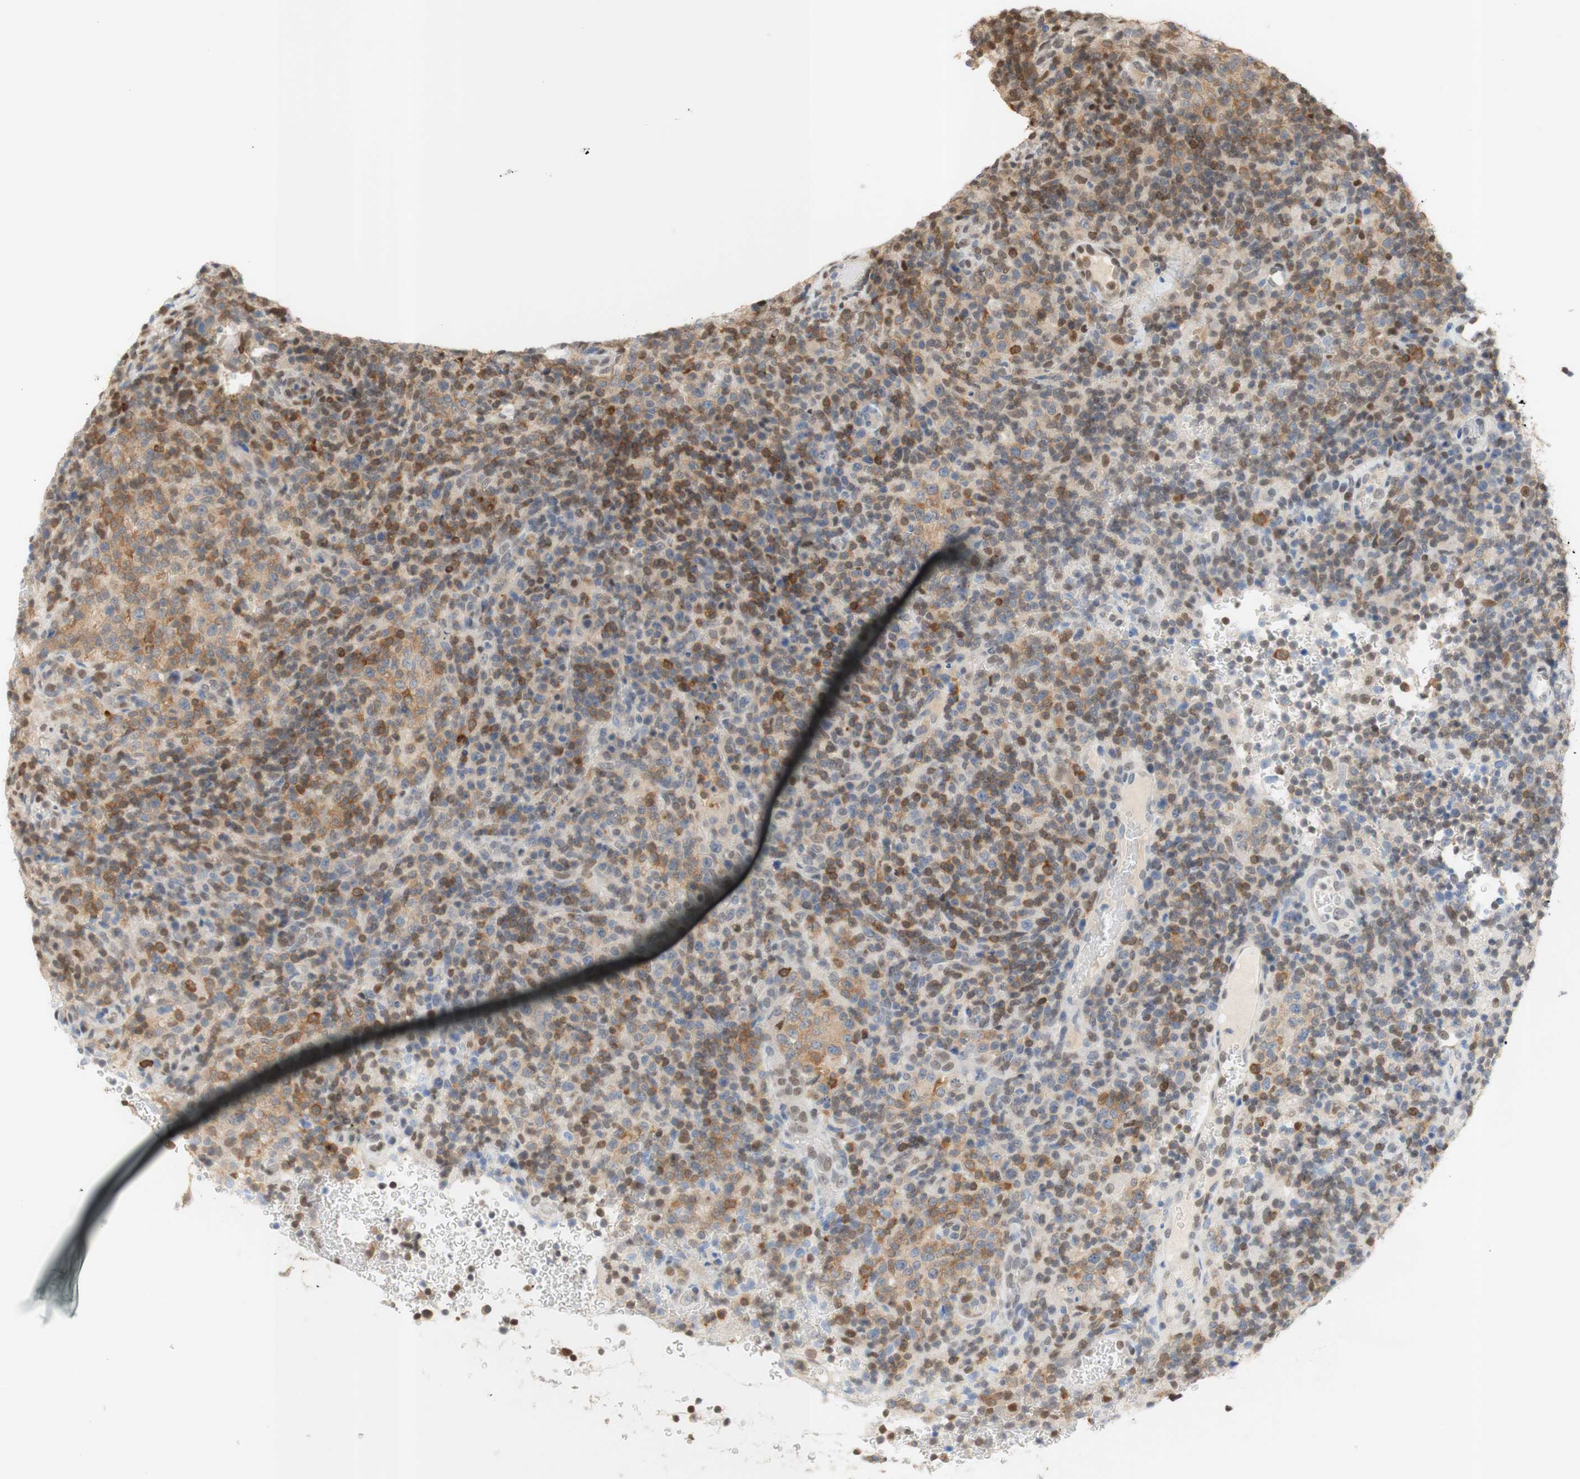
{"staining": {"intensity": "moderate", "quantity": ">75%", "location": "cytoplasmic/membranous"}, "tissue": "lymphoma", "cell_type": "Tumor cells", "image_type": "cancer", "snomed": [{"axis": "morphology", "description": "Malignant lymphoma, non-Hodgkin's type, High grade"}, {"axis": "topography", "description": "Lymph node"}], "caption": "DAB (3,3'-diaminobenzidine) immunohistochemical staining of human lymphoma shows moderate cytoplasmic/membranous protein staining in approximately >75% of tumor cells.", "gene": "NAP1L4", "patient": {"sex": "female", "age": 76}}